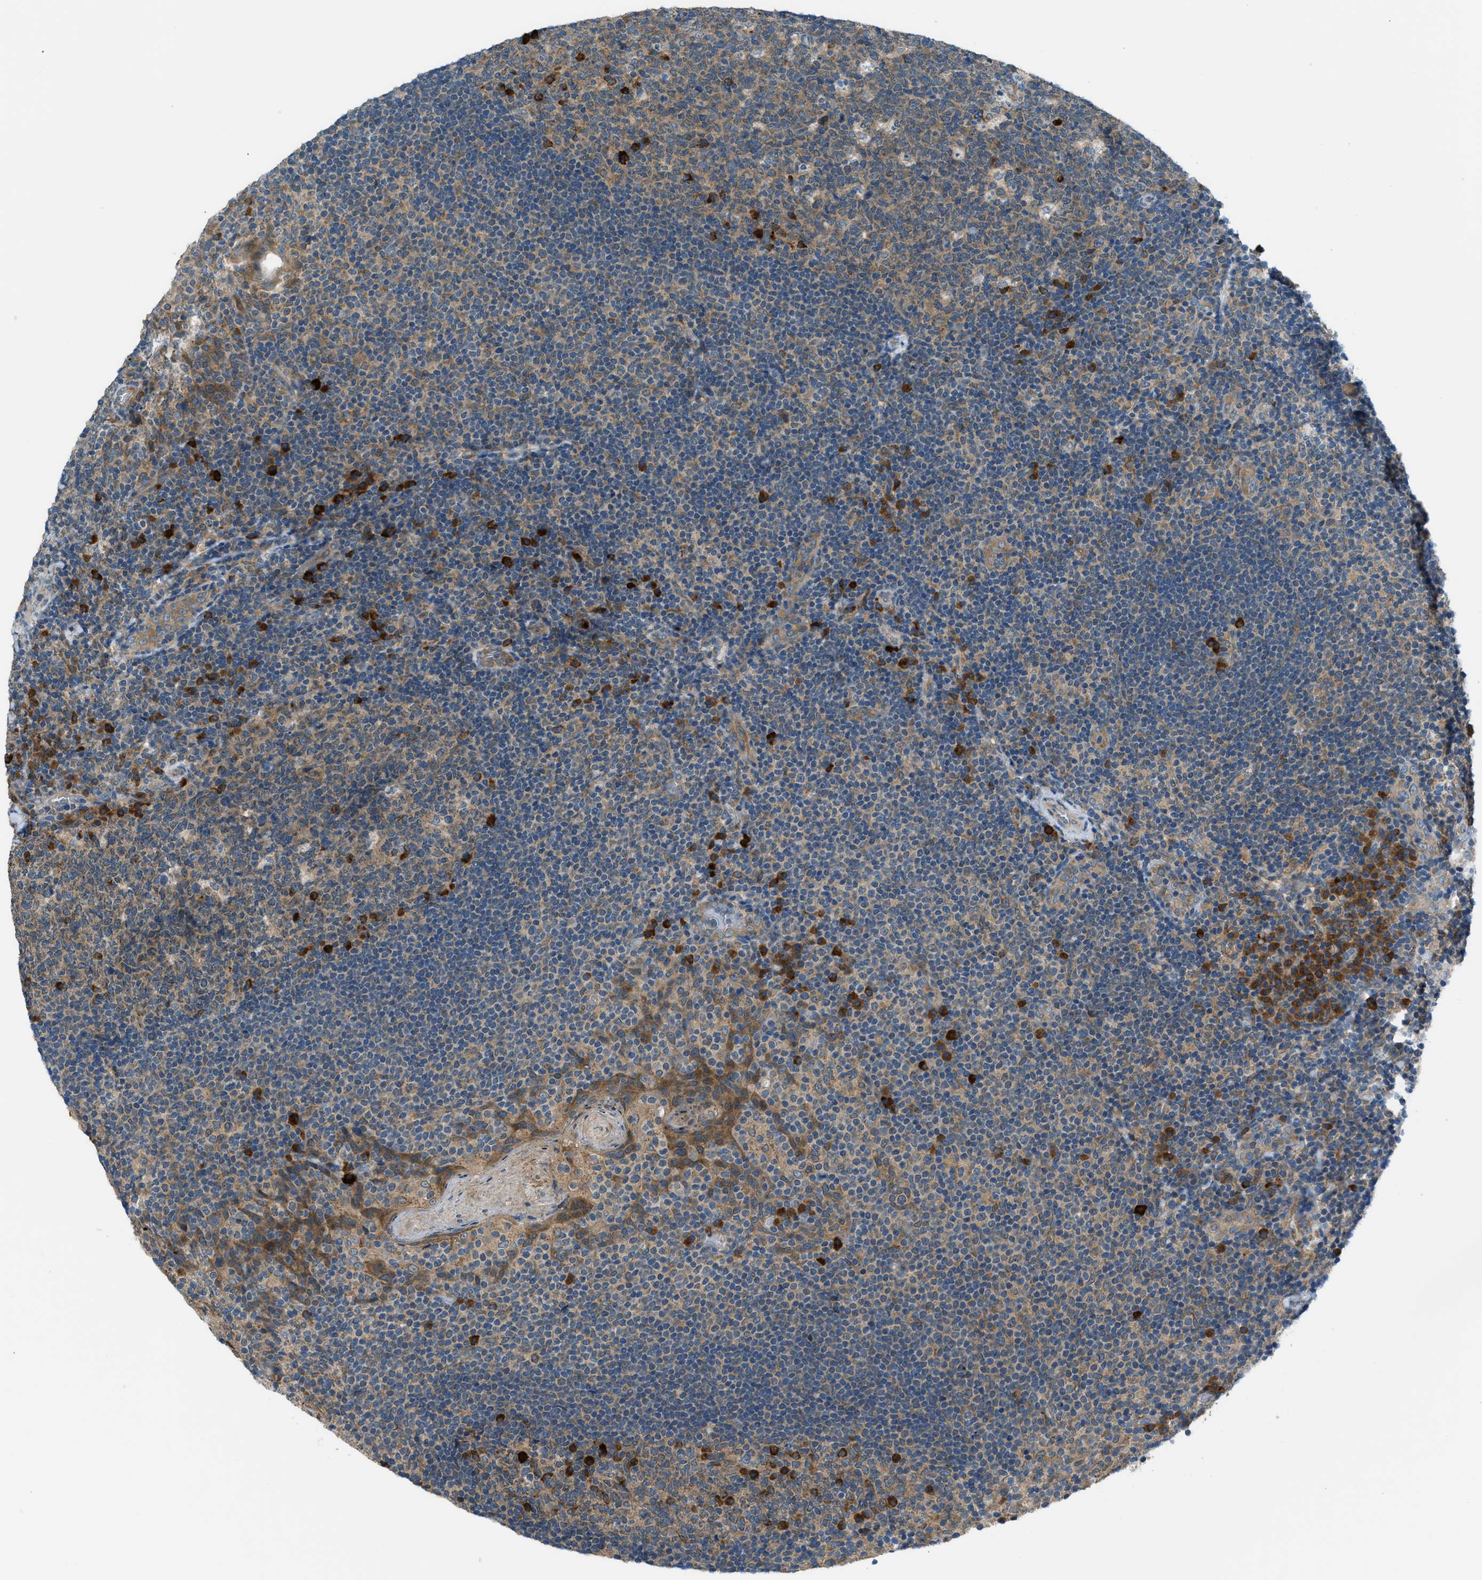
{"staining": {"intensity": "strong", "quantity": "<25%", "location": "cytoplasmic/membranous"}, "tissue": "tonsil", "cell_type": "Germinal center cells", "image_type": "normal", "snomed": [{"axis": "morphology", "description": "Normal tissue, NOS"}, {"axis": "topography", "description": "Tonsil"}], "caption": "Tonsil stained with a brown dye displays strong cytoplasmic/membranous positive expression in approximately <25% of germinal center cells.", "gene": "EDARADD", "patient": {"sex": "male", "age": 17}}